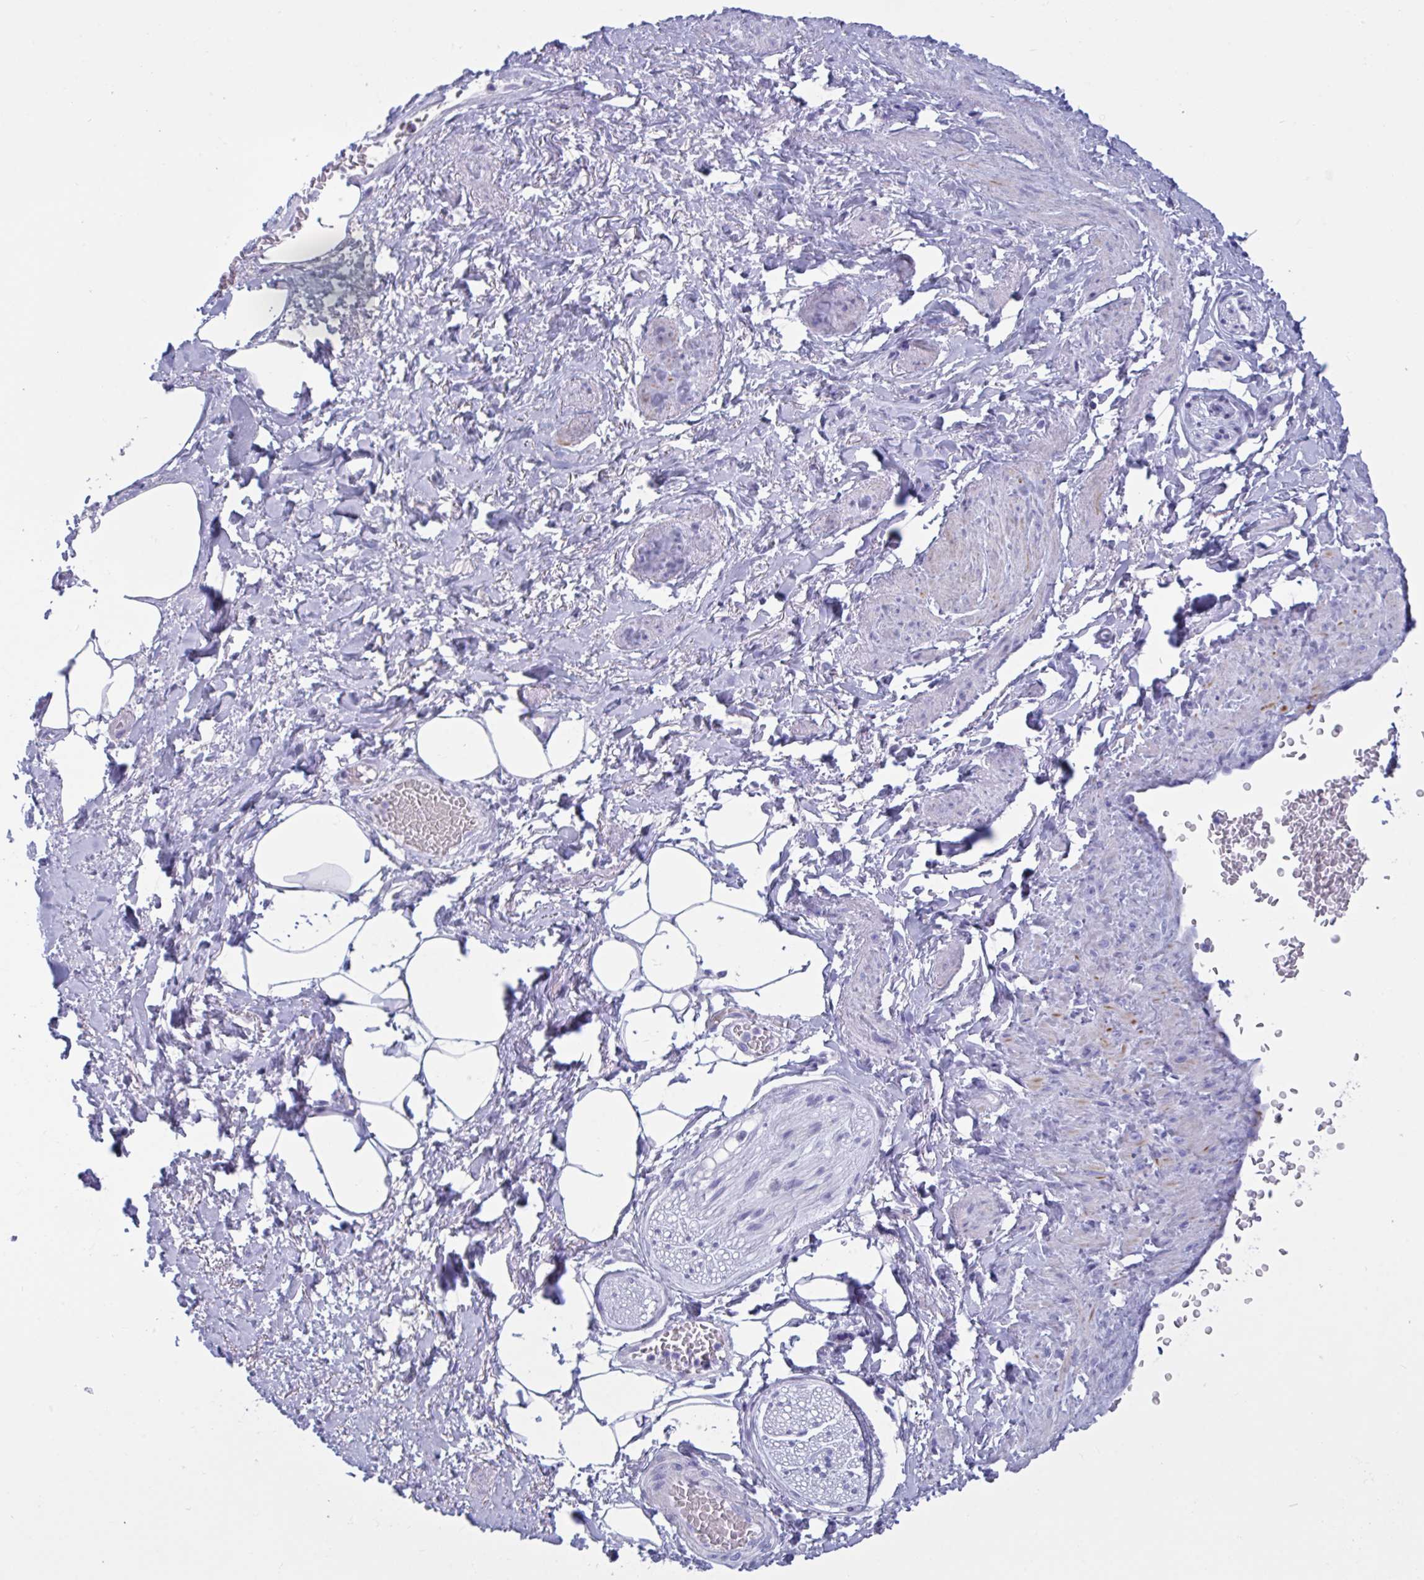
{"staining": {"intensity": "negative", "quantity": "none", "location": "none"}, "tissue": "adipose tissue", "cell_type": "Adipocytes", "image_type": "normal", "snomed": [{"axis": "morphology", "description": "Normal tissue, NOS"}, {"axis": "topography", "description": "Vagina"}, {"axis": "topography", "description": "Peripheral nerve tissue"}], "caption": "Benign adipose tissue was stained to show a protein in brown. There is no significant positivity in adipocytes. The staining was performed using DAB to visualize the protein expression in brown, while the nuclei were stained in blue with hematoxylin (Magnification: 20x).", "gene": "OXLD1", "patient": {"sex": "female", "age": 71}}